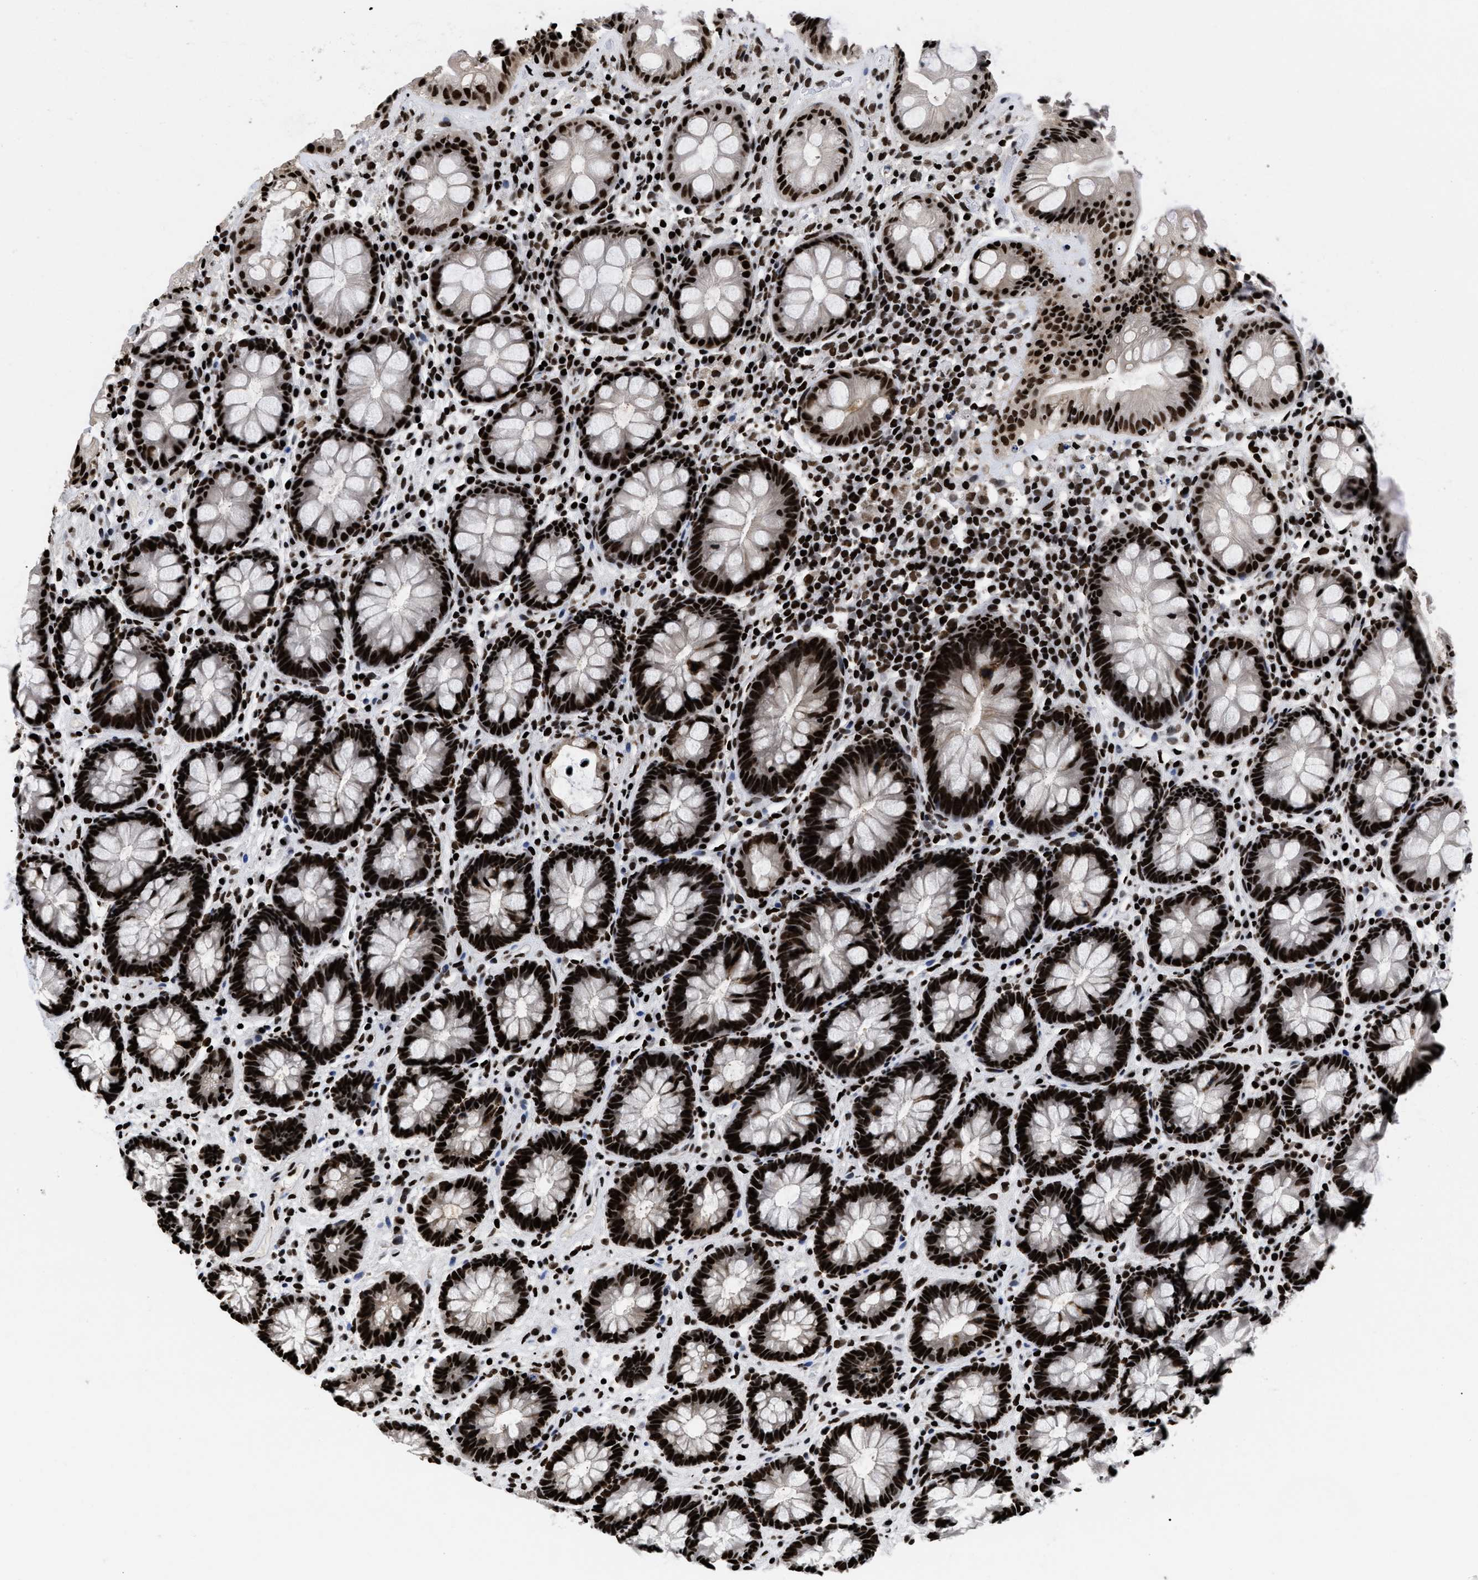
{"staining": {"intensity": "strong", "quantity": ">75%", "location": "nuclear"}, "tissue": "rectum", "cell_type": "Glandular cells", "image_type": "normal", "snomed": [{"axis": "morphology", "description": "Normal tissue, NOS"}, {"axis": "topography", "description": "Rectum"}], "caption": "Rectum stained with immunohistochemistry (IHC) demonstrates strong nuclear staining in approximately >75% of glandular cells. The staining is performed using DAB brown chromogen to label protein expression. The nuclei are counter-stained blue using hematoxylin.", "gene": "CALHM3", "patient": {"sex": "male", "age": 64}}